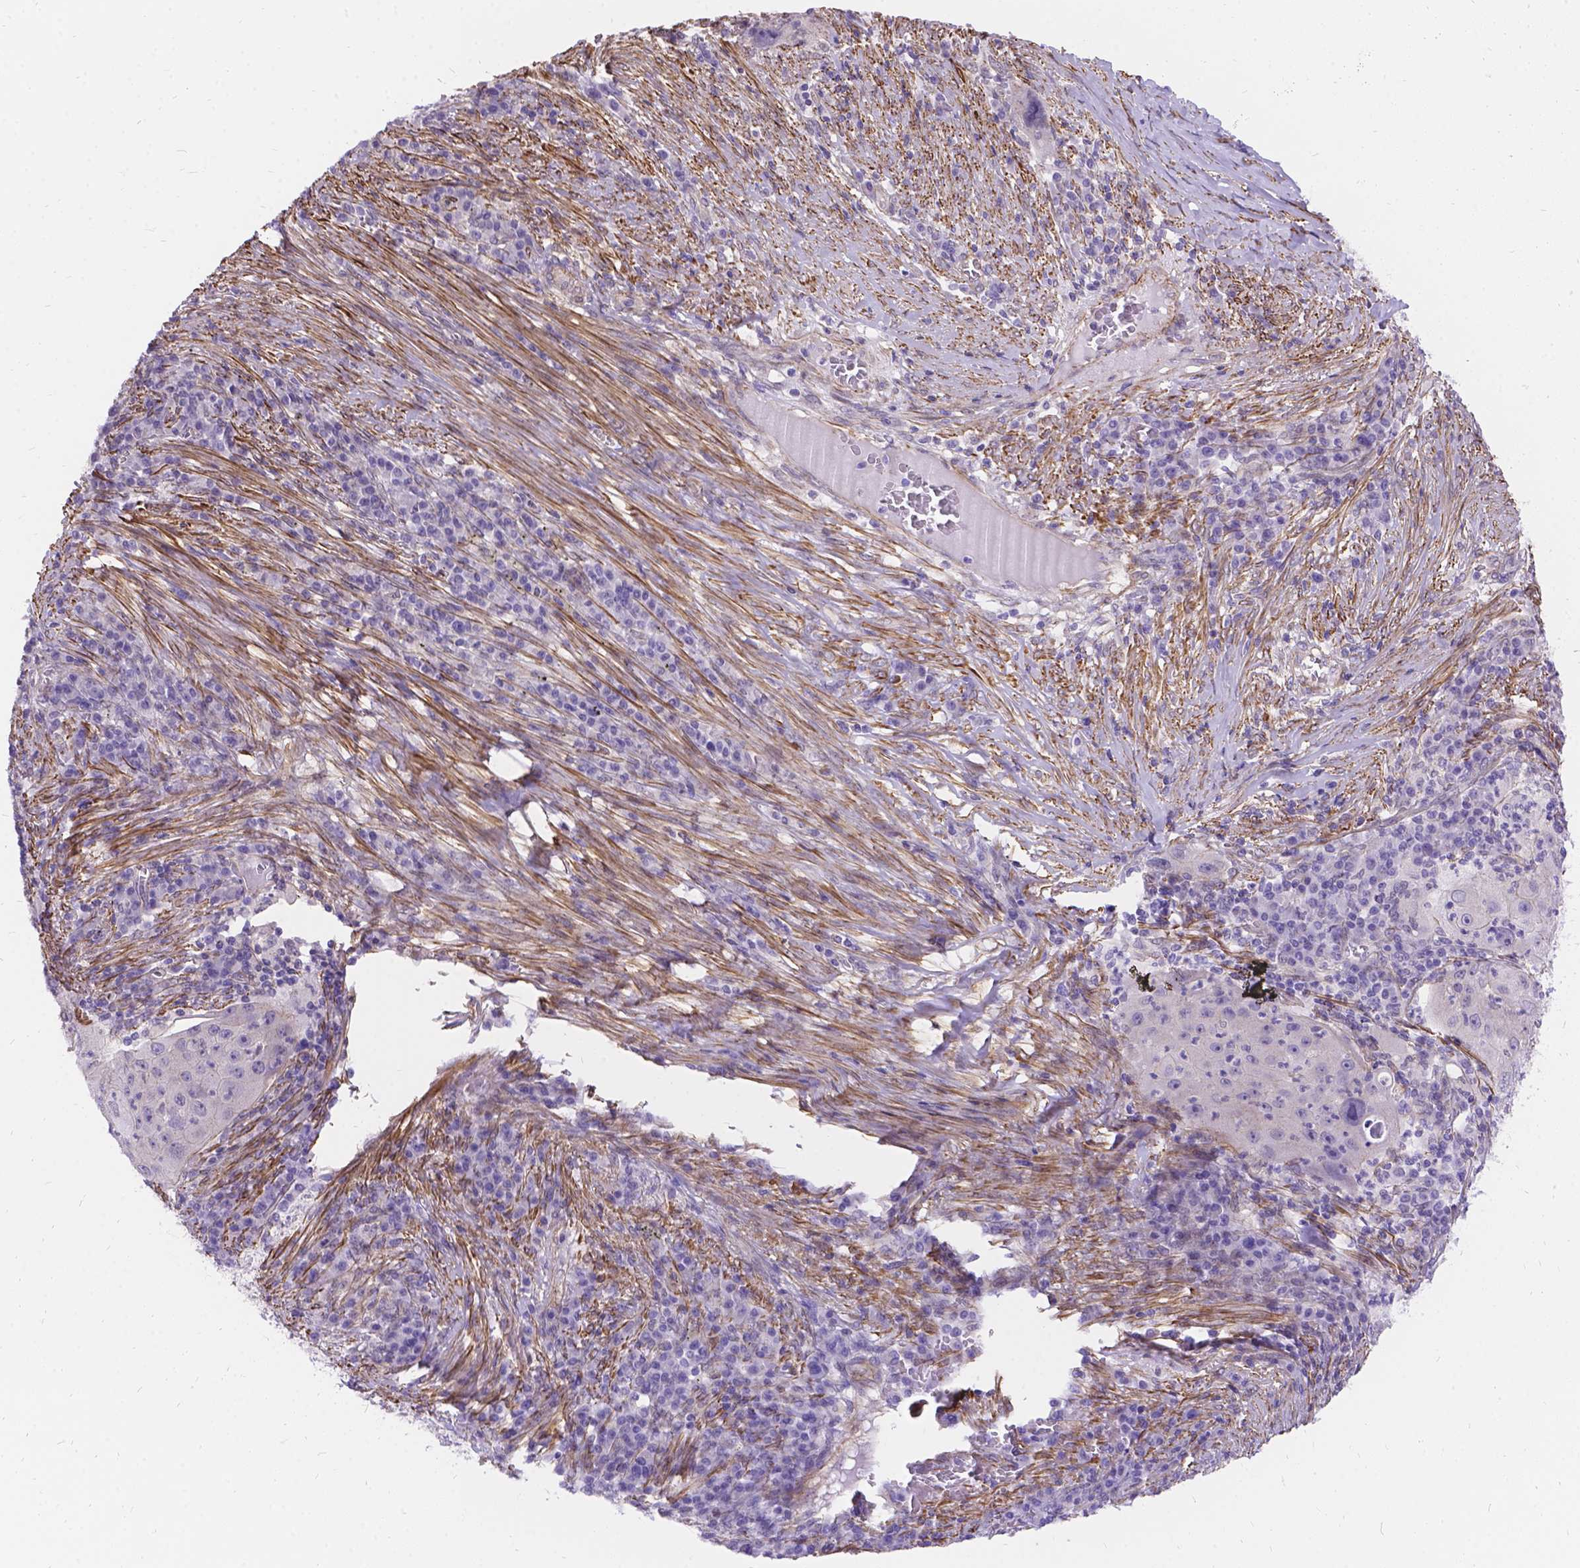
{"staining": {"intensity": "negative", "quantity": "none", "location": "none"}, "tissue": "lung cancer", "cell_type": "Tumor cells", "image_type": "cancer", "snomed": [{"axis": "morphology", "description": "Squamous cell carcinoma, NOS"}, {"axis": "topography", "description": "Lung"}], "caption": "The IHC image has no significant positivity in tumor cells of lung squamous cell carcinoma tissue. (DAB immunohistochemistry with hematoxylin counter stain).", "gene": "PALS1", "patient": {"sex": "female", "age": 59}}